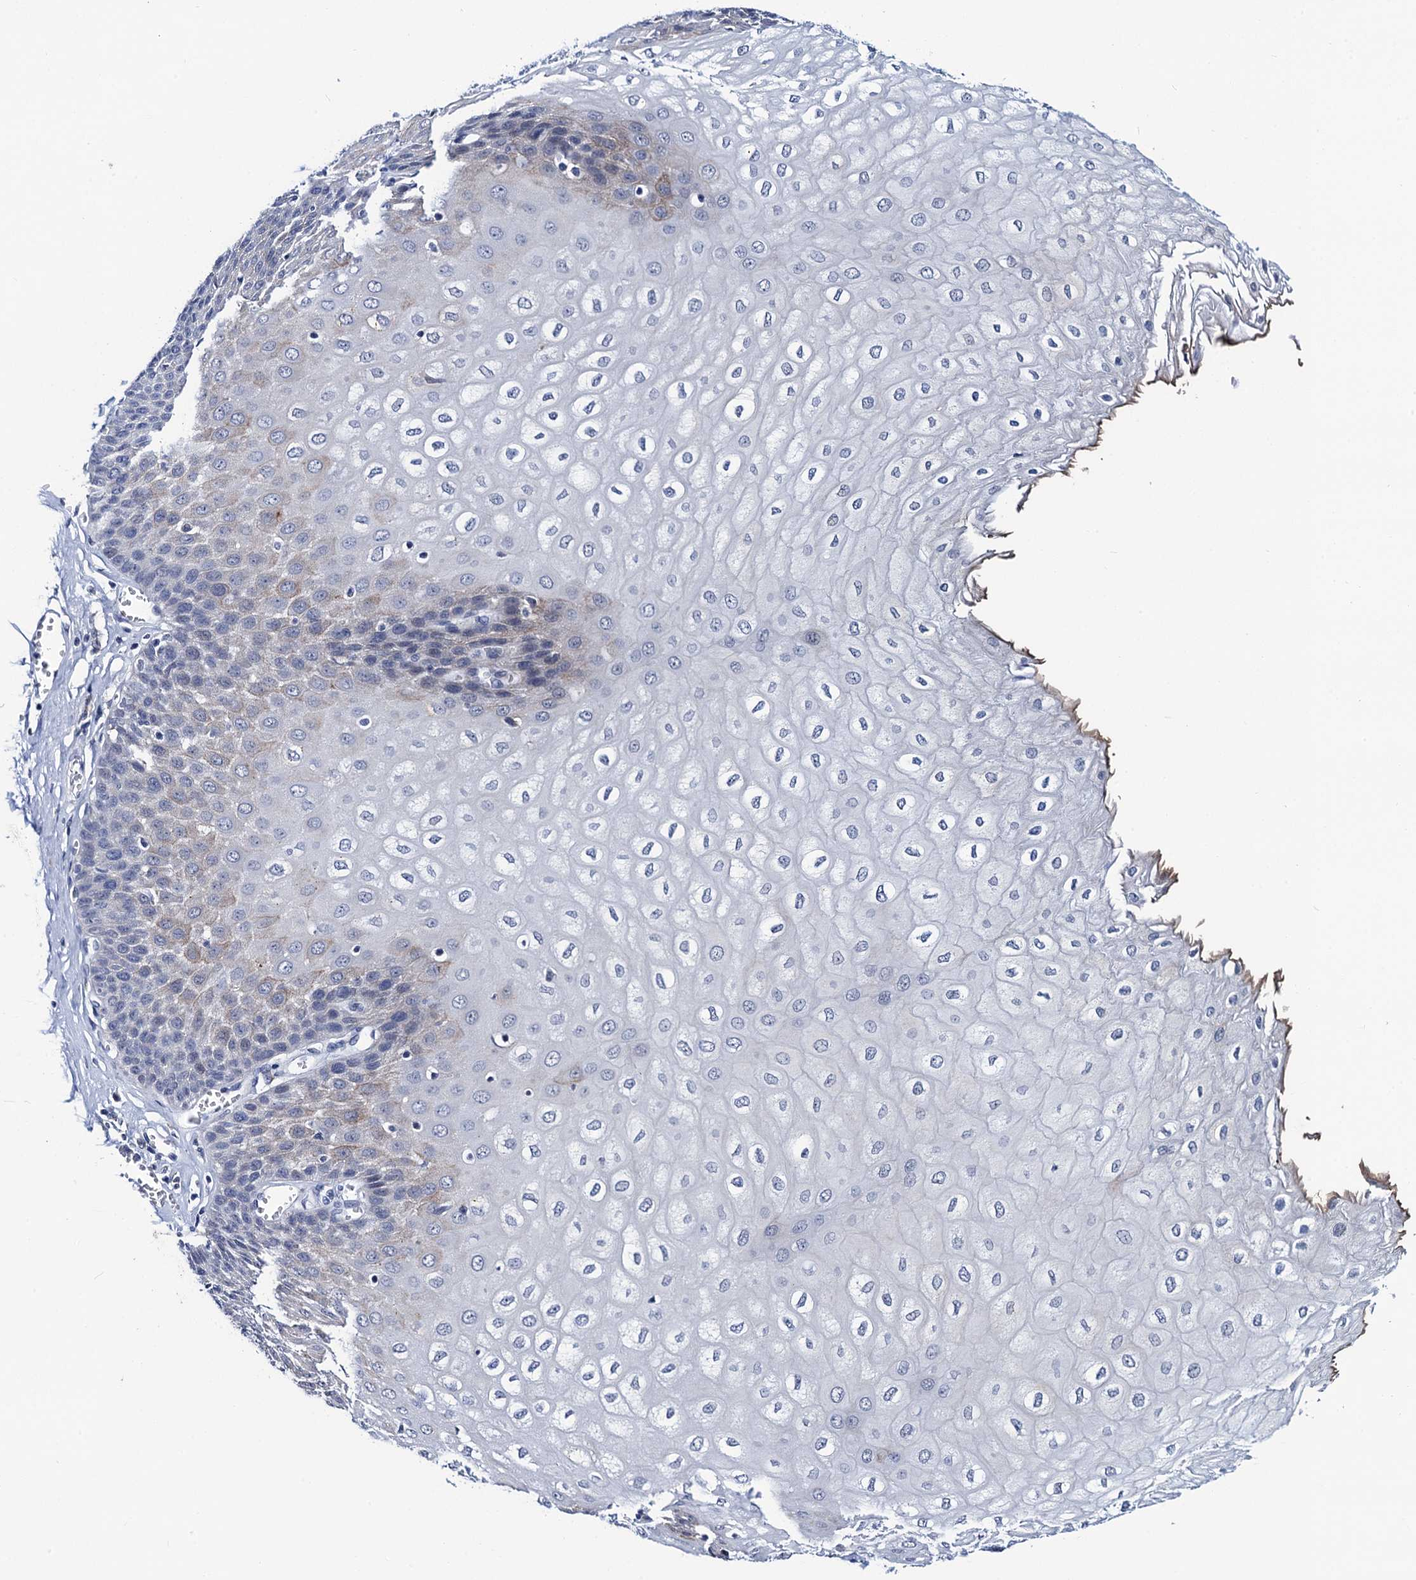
{"staining": {"intensity": "moderate", "quantity": "<25%", "location": "cytoplasmic/membranous"}, "tissue": "esophagus", "cell_type": "Squamous epithelial cells", "image_type": "normal", "snomed": [{"axis": "morphology", "description": "Normal tissue, NOS"}, {"axis": "topography", "description": "Esophagus"}], "caption": "Immunohistochemical staining of benign esophagus shows low levels of moderate cytoplasmic/membranous expression in approximately <25% of squamous epithelial cells.", "gene": "SLC7A10", "patient": {"sex": "male", "age": 60}}